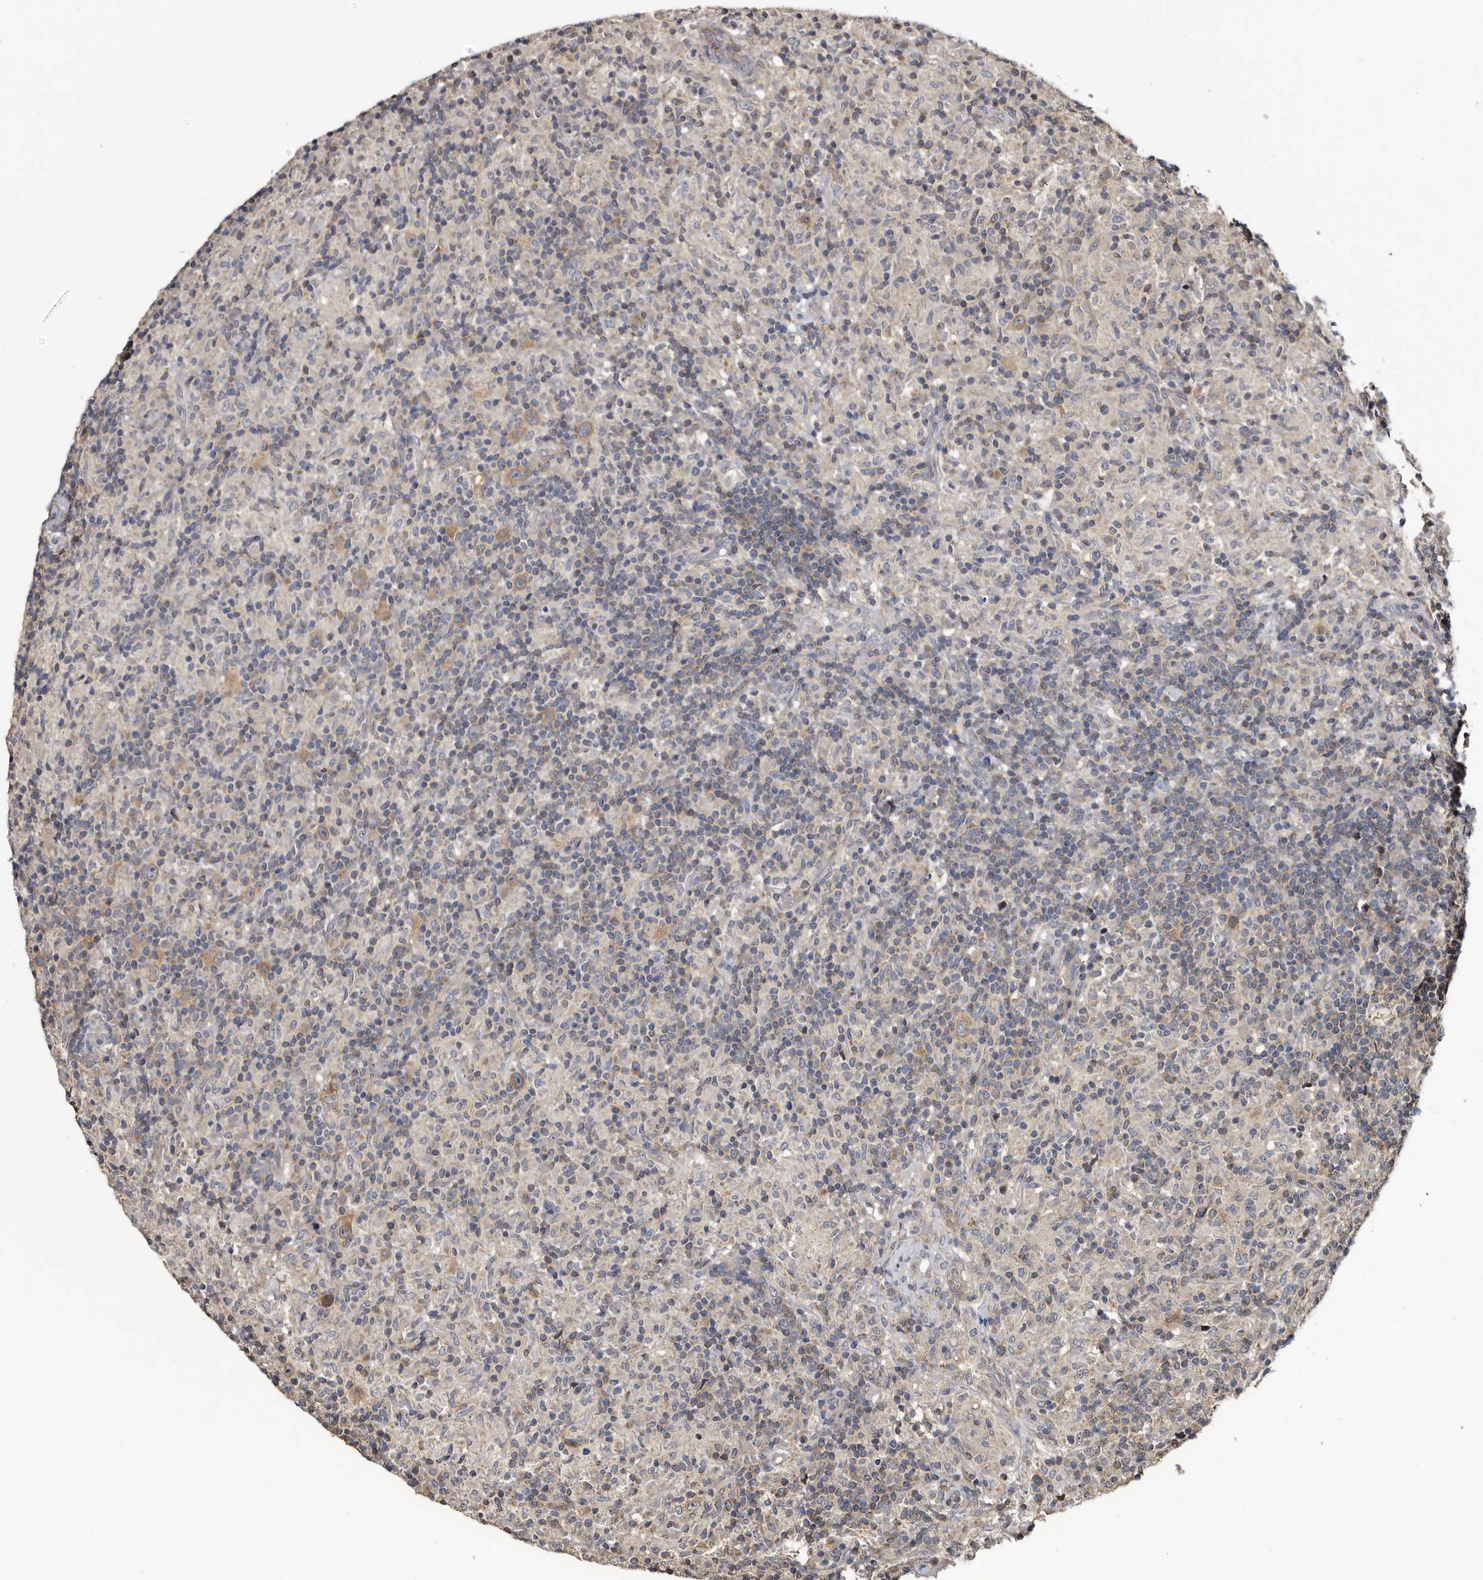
{"staining": {"intensity": "moderate", "quantity": ">75%", "location": "cytoplasmic/membranous"}, "tissue": "lymphoma", "cell_type": "Tumor cells", "image_type": "cancer", "snomed": [{"axis": "morphology", "description": "Hodgkin's disease, NOS"}, {"axis": "topography", "description": "Lymph node"}], "caption": "A photomicrograph of human Hodgkin's disease stained for a protein exhibits moderate cytoplasmic/membranous brown staining in tumor cells.", "gene": "TTI2", "patient": {"sex": "male", "age": 70}}